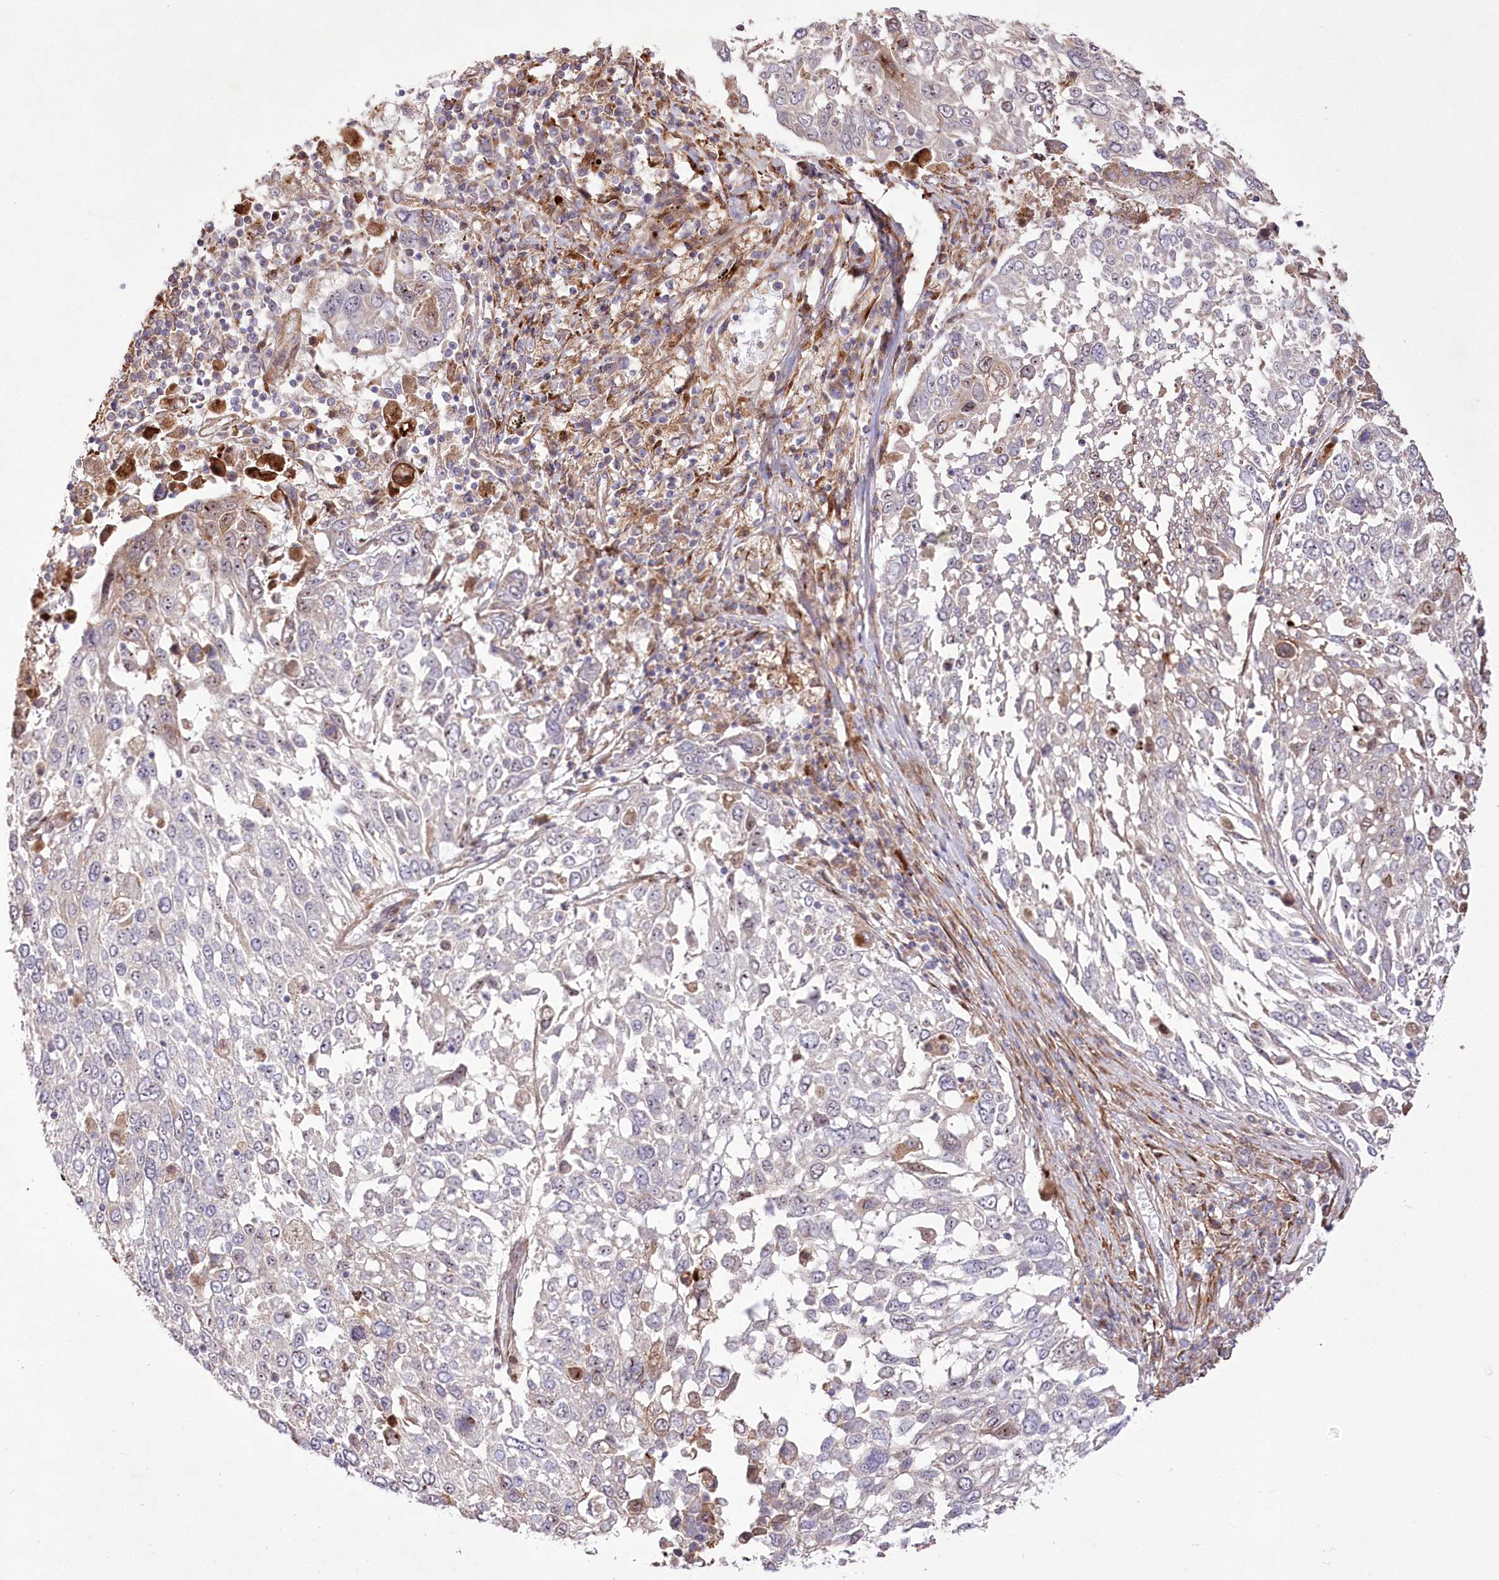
{"staining": {"intensity": "weak", "quantity": "<25%", "location": "cytoplasmic/membranous"}, "tissue": "lung cancer", "cell_type": "Tumor cells", "image_type": "cancer", "snomed": [{"axis": "morphology", "description": "Squamous cell carcinoma, NOS"}, {"axis": "topography", "description": "Lung"}], "caption": "A high-resolution photomicrograph shows IHC staining of lung cancer, which shows no significant staining in tumor cells. The staining was performed using DAB to visualize the protein expression in brown, while the nuclei were stained in blue with hematoxylin (Magnification: 20x).", "gene": "RNF24", "patient": {"sex": "male", "age": 65}}